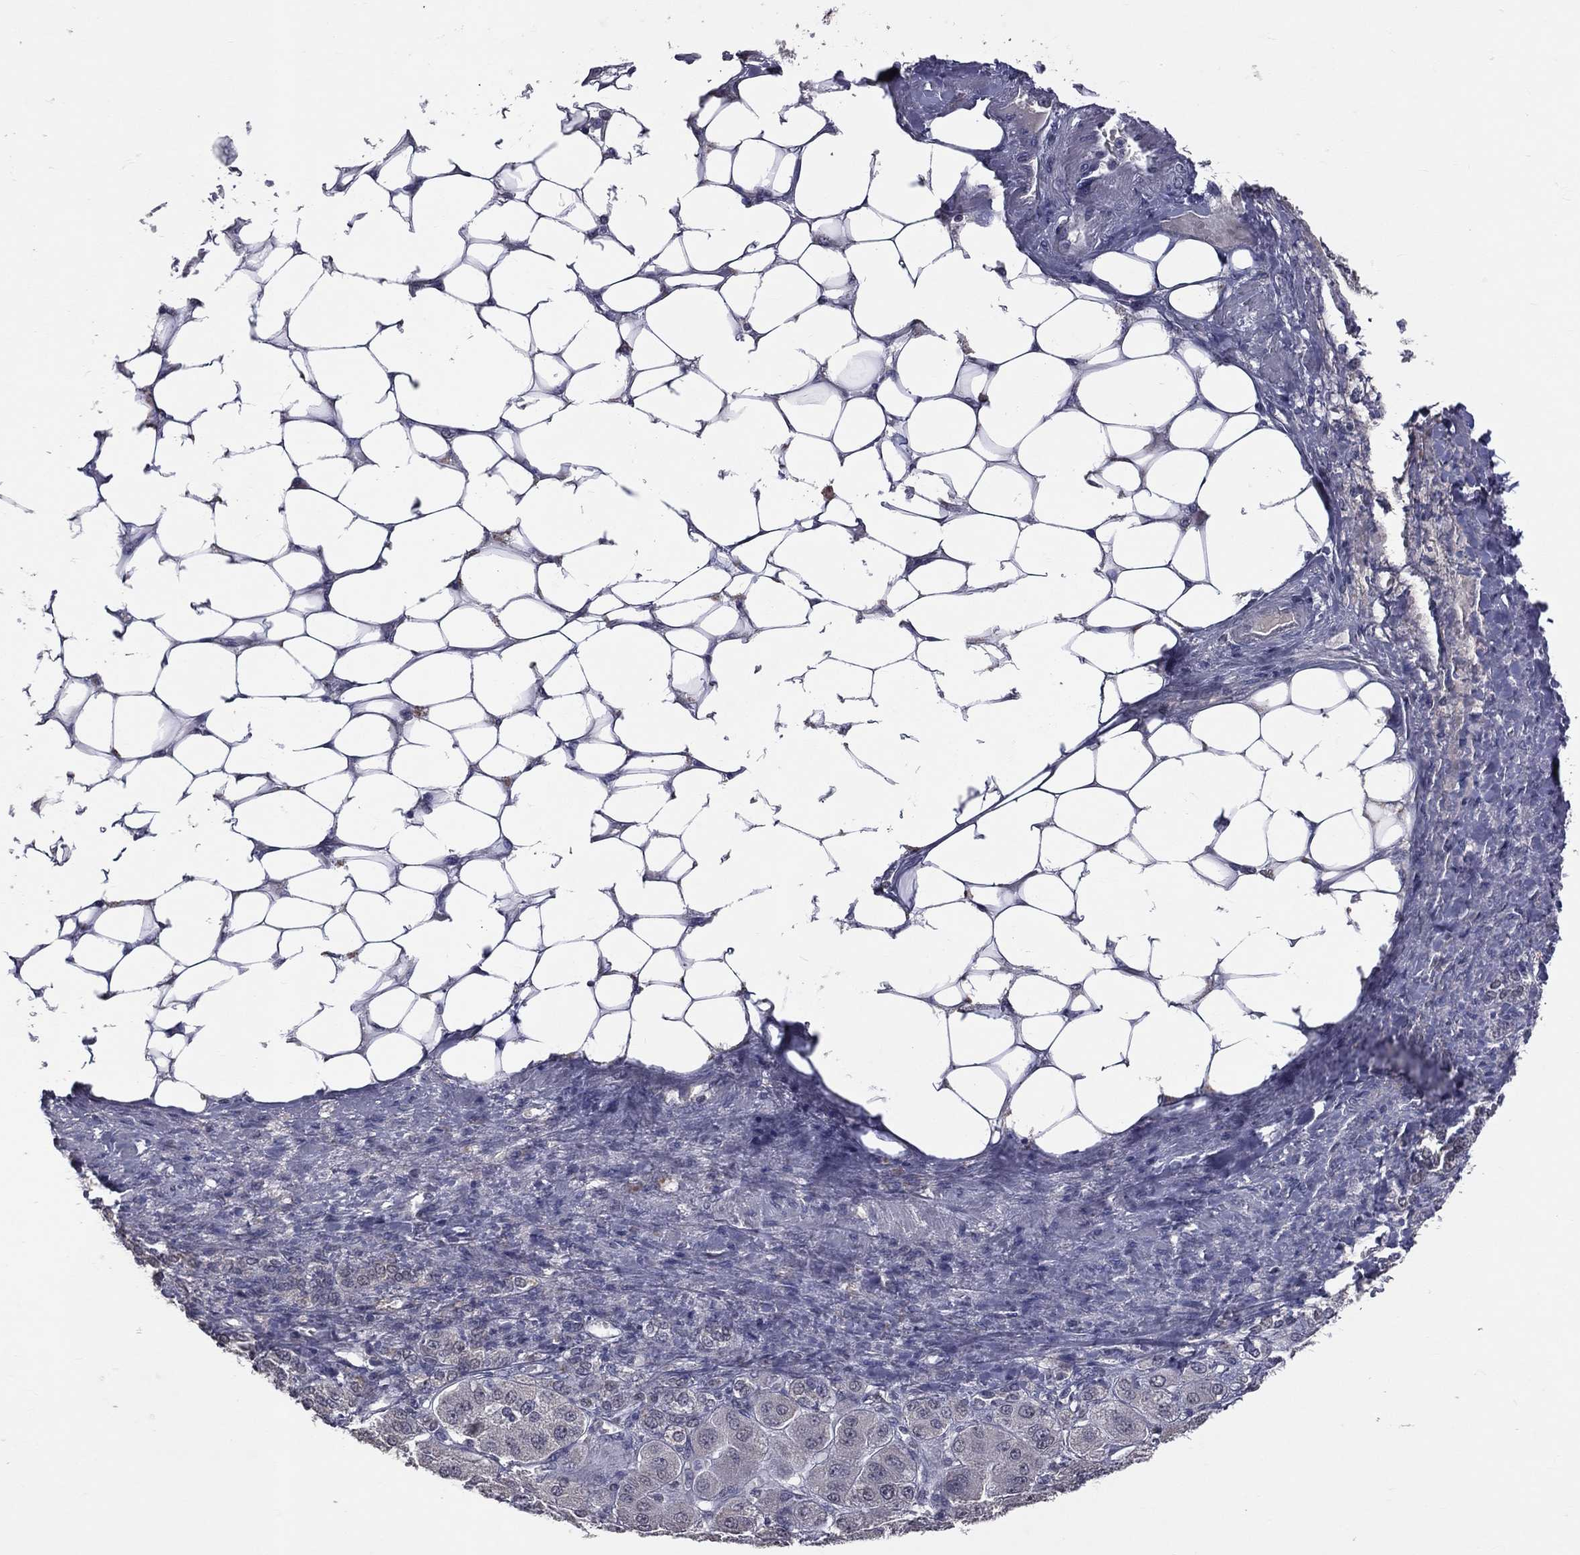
{"staining": {"intensity": "negative", "quantity": "none", "location": "none"}, "tissue": "adrenal gland", "cell_type": "Glandular cells", "image_type": "normal", "snomed": [{"axis": "morphology", "description": "Normal tissue, NOS"}, {"axis": "topography", "description": "Adrenal gland"}], "caption": "IHC of normal adrenal gland shows no staining in glandular cells. Nuclei are stained in blue.", "gene": "DSG4", "patient": {"sex": "male", "age": 70}}